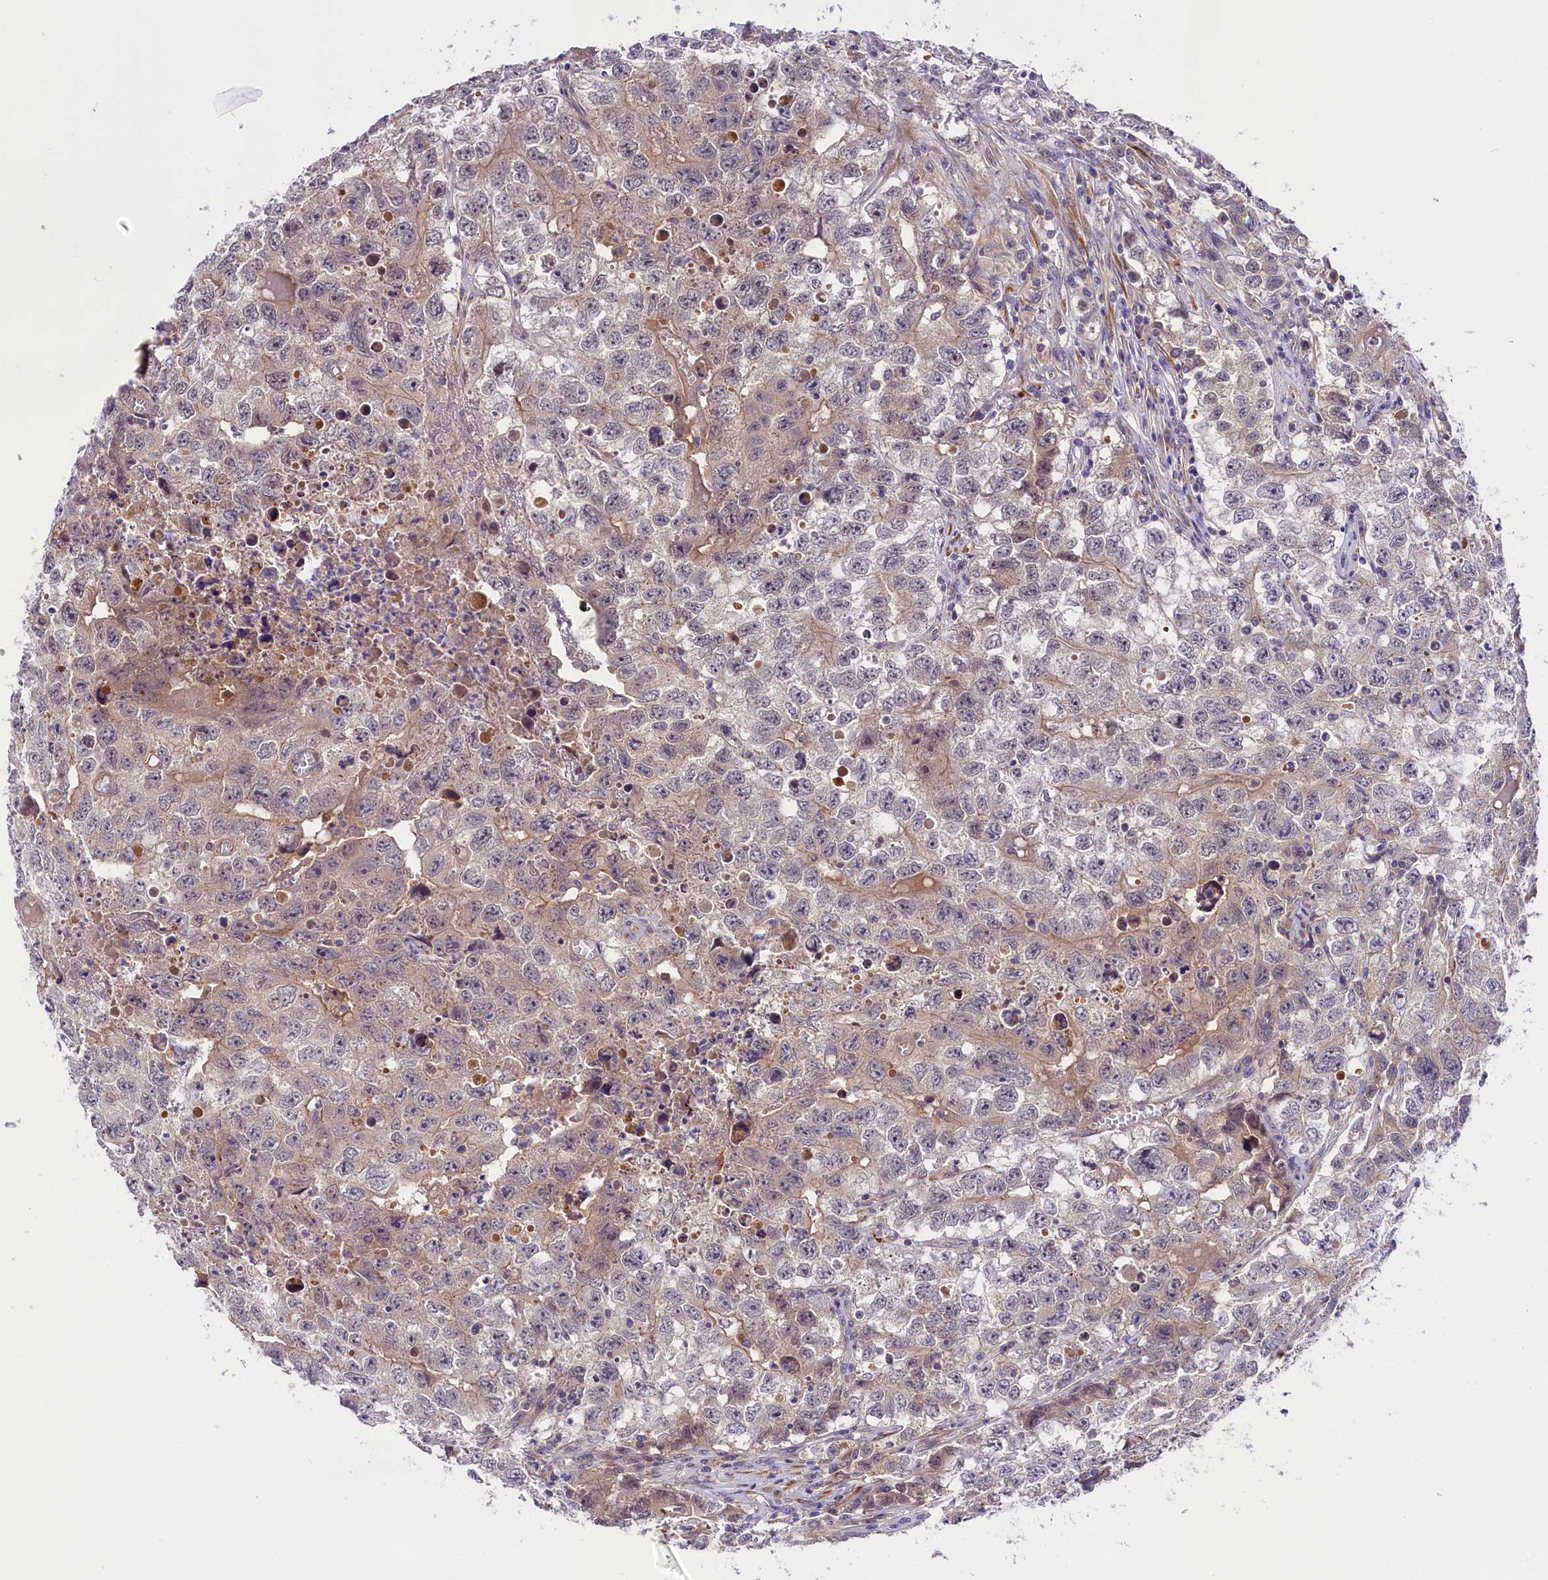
{"staining": {"intensity": "negative", "quantity": "none", "location": "none"}, "tissue": "testis cancer", "cell_type": "Tumor cells", "image_type": "cancer", "snomed": [{"axis": "morphology", "description": "Seminoma, NOS"}, {"axis": "morphology", "description": "Carcinoma, Embryonal, NOS"}, {"axis": "topography", "description": "Testis"}], "caption": "The immunohistochemistry (IHC) photomicrograph has no significant expression in tumor cells of testis embryonal carcinoma tissue.", "gene": "COG8", "patient": {"sex": "male", "age": 43}}